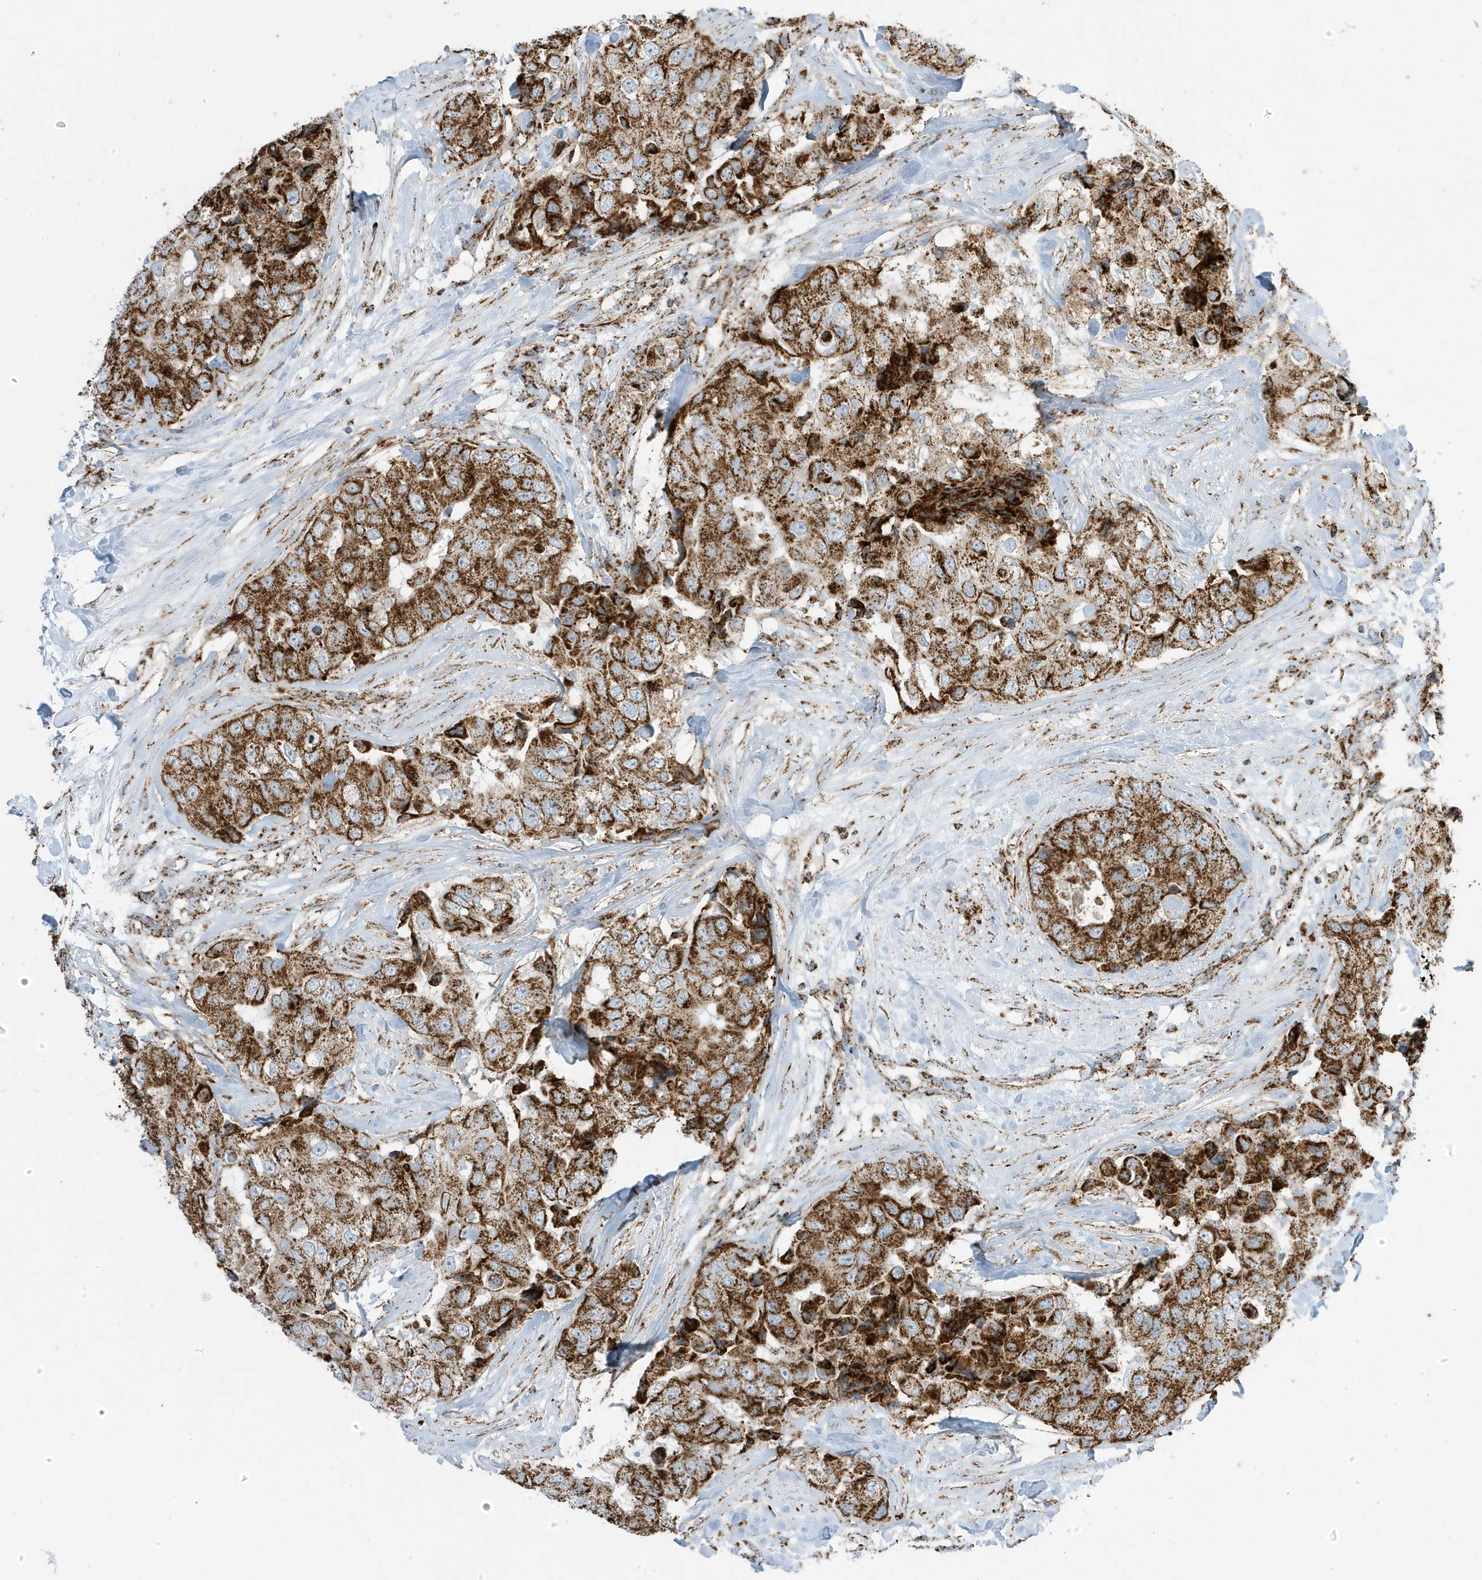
{"staining": {"intensity": "strong", "quantity": ">75%", "location": "cytoplasmic/membranous"}, "tissue": "breast cancer", "cell_type": "Tumor cells", "image_type": "cancer", "snomed": [{"axis": "morphology", "description": "Duct carcinoma"}, {"axis": "topography", "description": "Breast"}], "caption": "Human intraductal carcinoma (breast) stained for a protein (brown) demonstrates strong cytoplasmic/membranous positive positivity in about >75% of tumor cells.", "gene": "ATP5ME", "patient": {"sex": "female", "age": 62}}